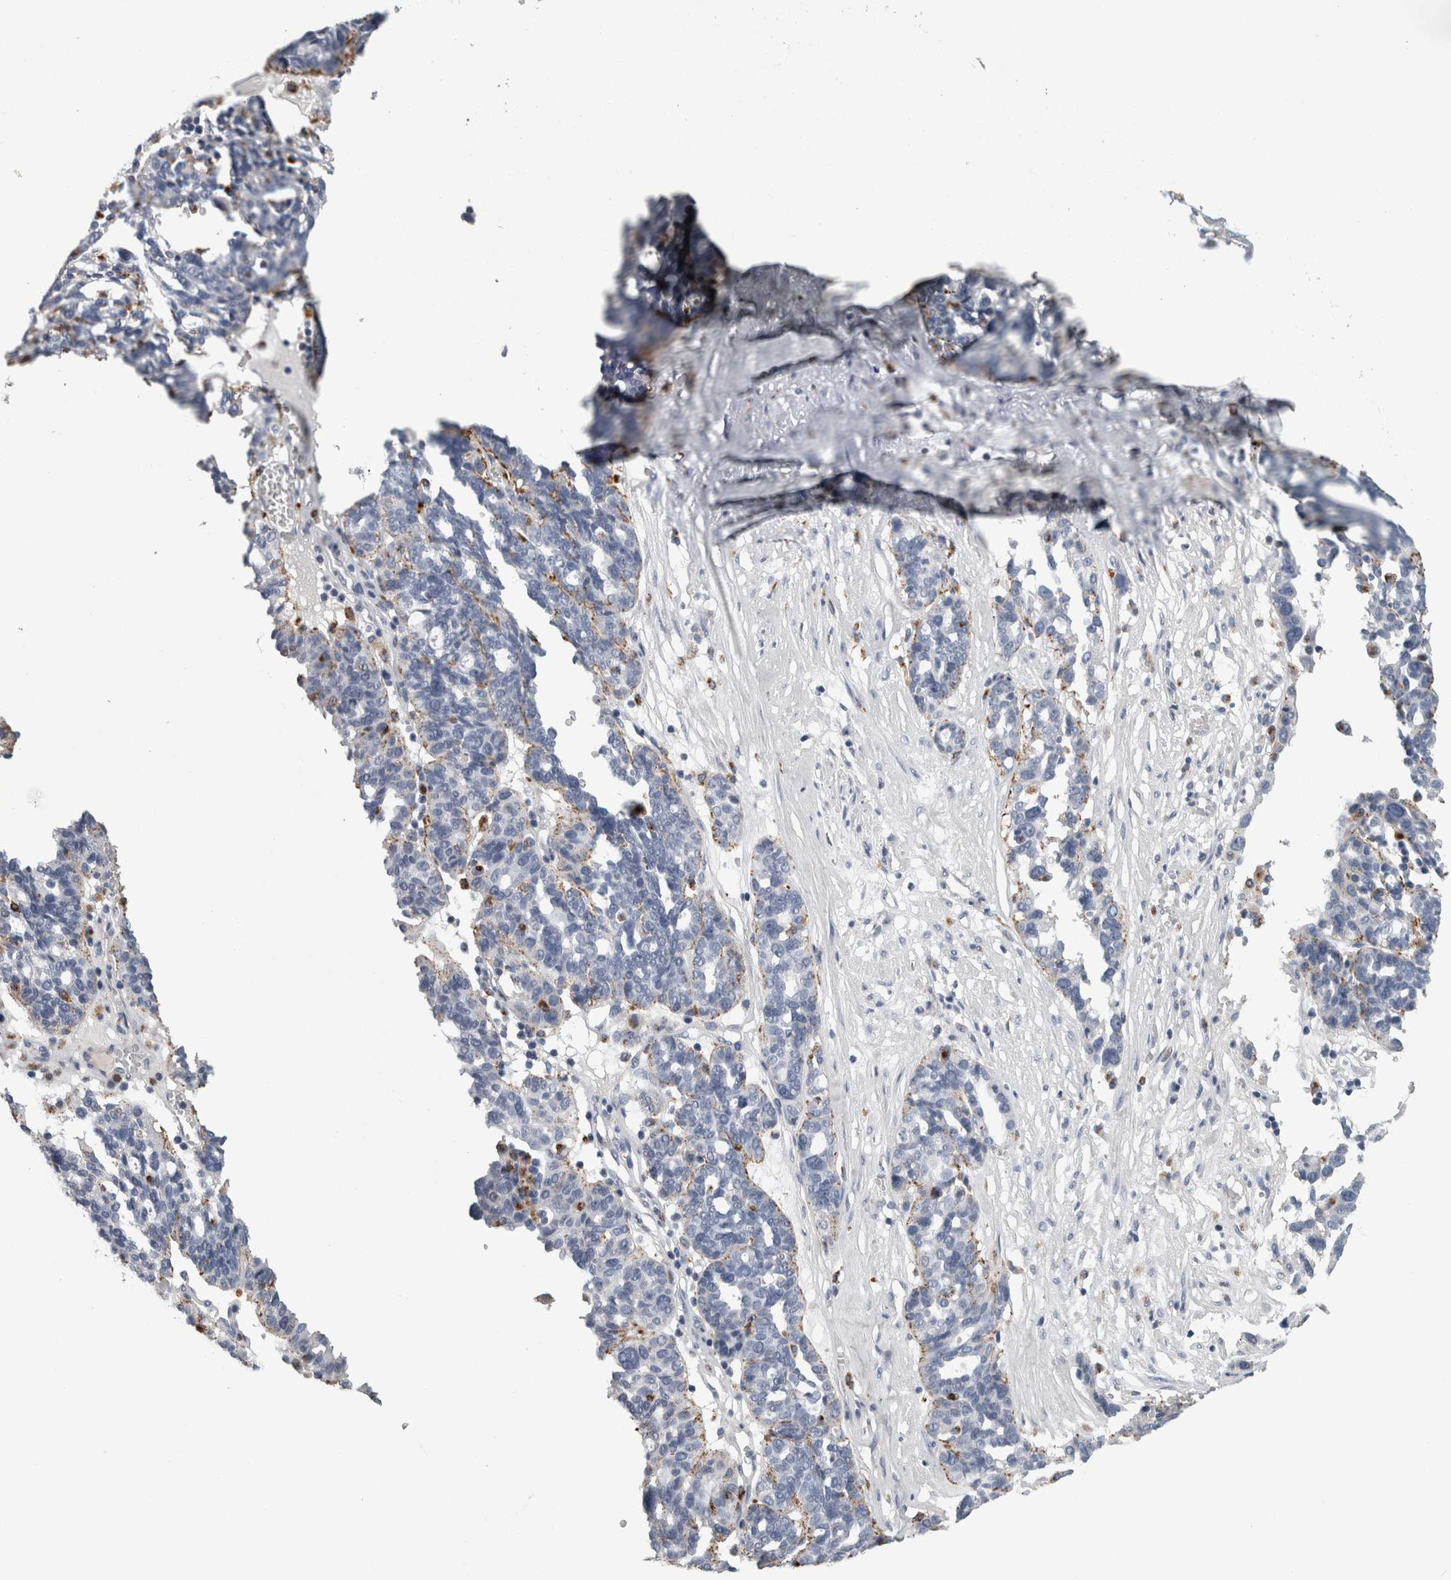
{"staining": {"intensity": "weak", "quantity": "25%-75%", "location": "cytoplasmic/membranous"}, "tissue": "ovarian cancer", "cell_type": "Tumor cells", "image_type": "cancer", "snomed": [{"axis": "morphology", "description": "Cystadenocarcinoma, serous, NOS"}, {"axis": "topography", "description": "Ovary"}], "caption": "Weak cytoplasmic/membranous protein staining is appreciated in approximately 25%-75% of tumor cells in ovarian cancer. The protein of interest is stained brown, and the nuclei are stained in blue (DAB IHC with brightfield microscopy, high magnification).", "gene": "DPP7", "patient": {"sex": "female", "age": 59}}